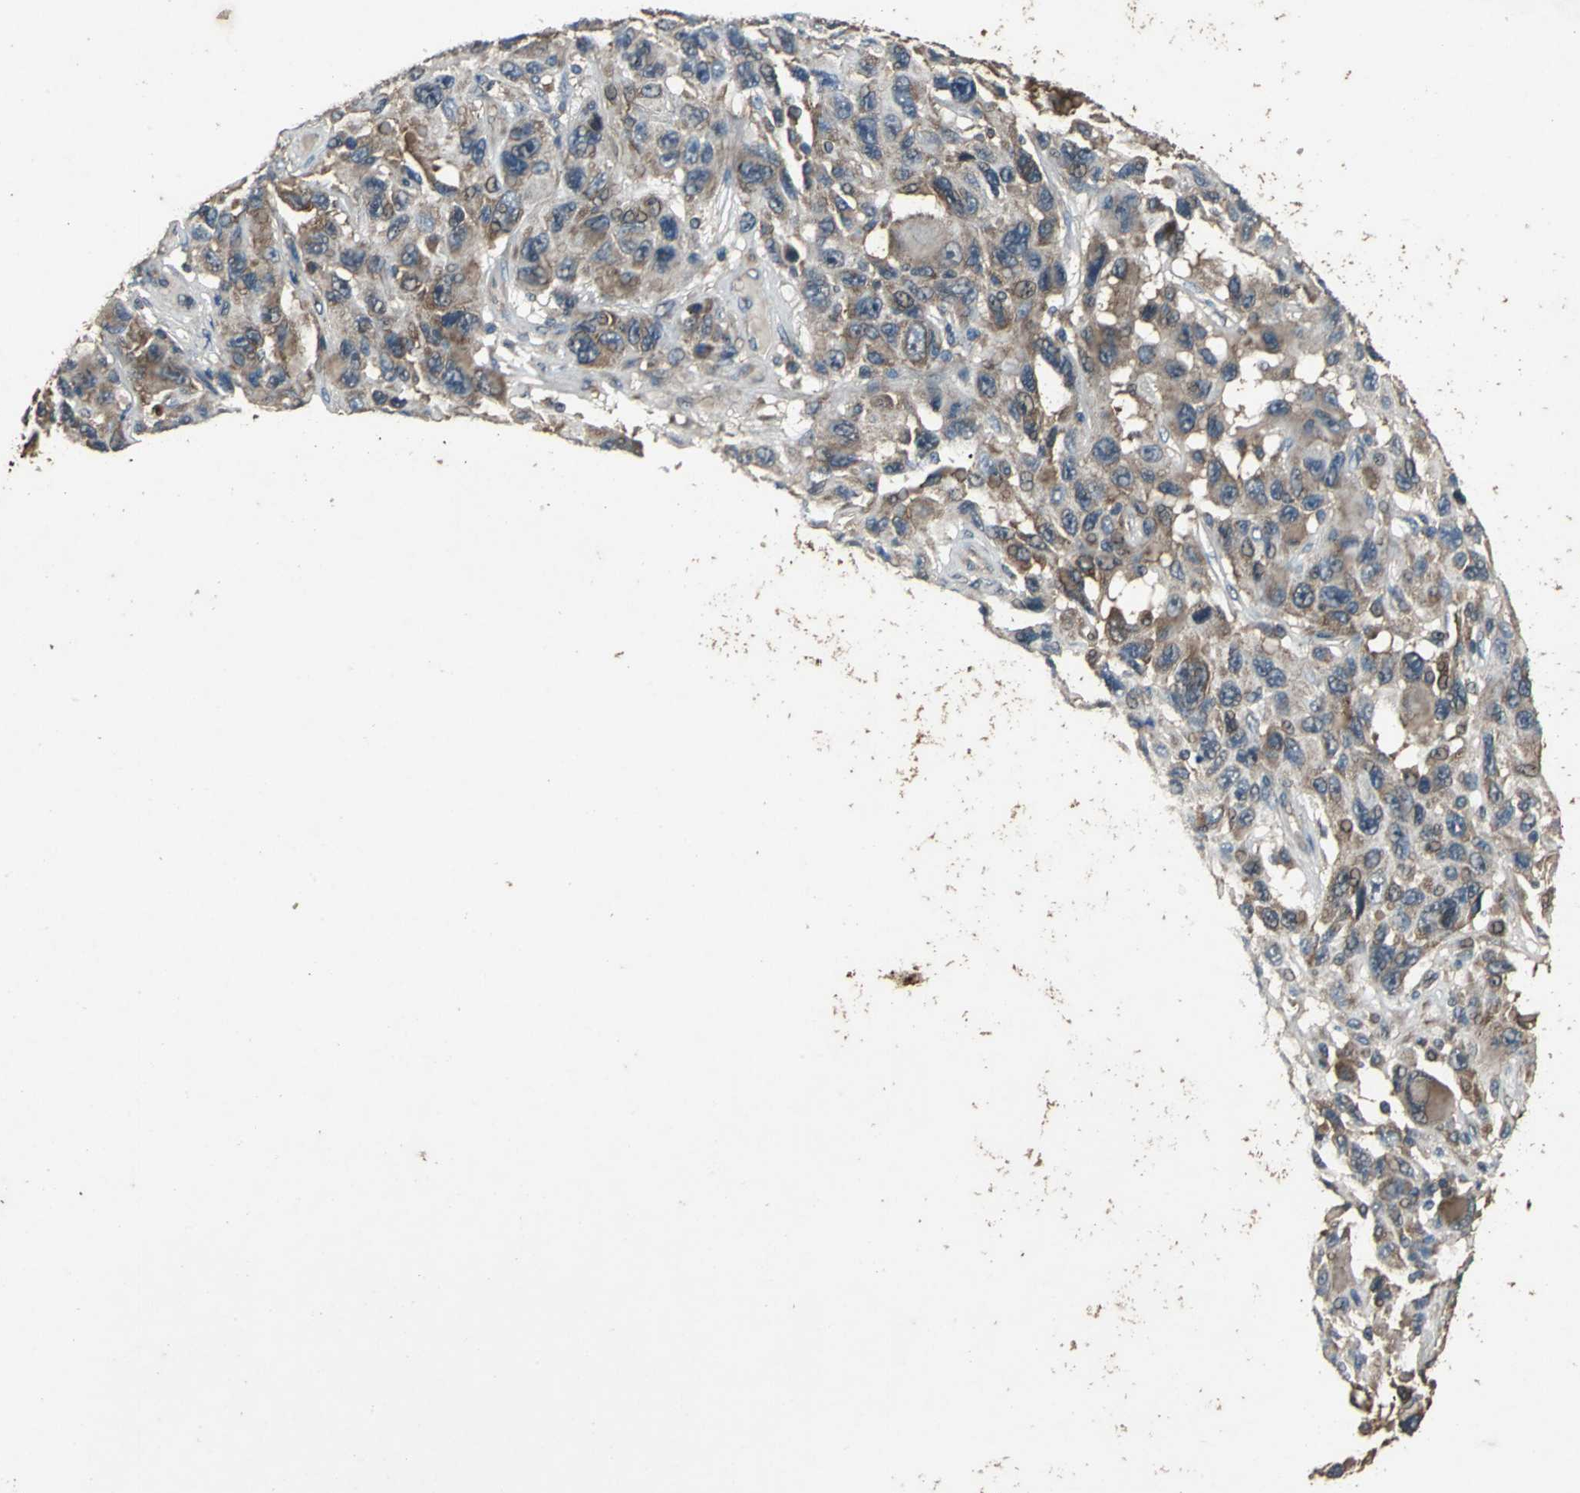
{"staining": {"intensity": "moderate", "quantity": ">75%", "location": "cytoplasmic/membranous"}, "tissue": "melanoma", "cell_type": "Tumor cells", "image_type": "cancer", "snomed": [{"axis": "morphology", "description": "Malignant melanoma, NOS"}, {"axis": "topography", "description": "Skin"}], "caption": "Tumor cells display moderate cytoplasmic/membranous positivity in approximately >75% of cells in malignant melanoma.", "gene": "ZNF608", "patient": {"sex": "male", "age": 53}}